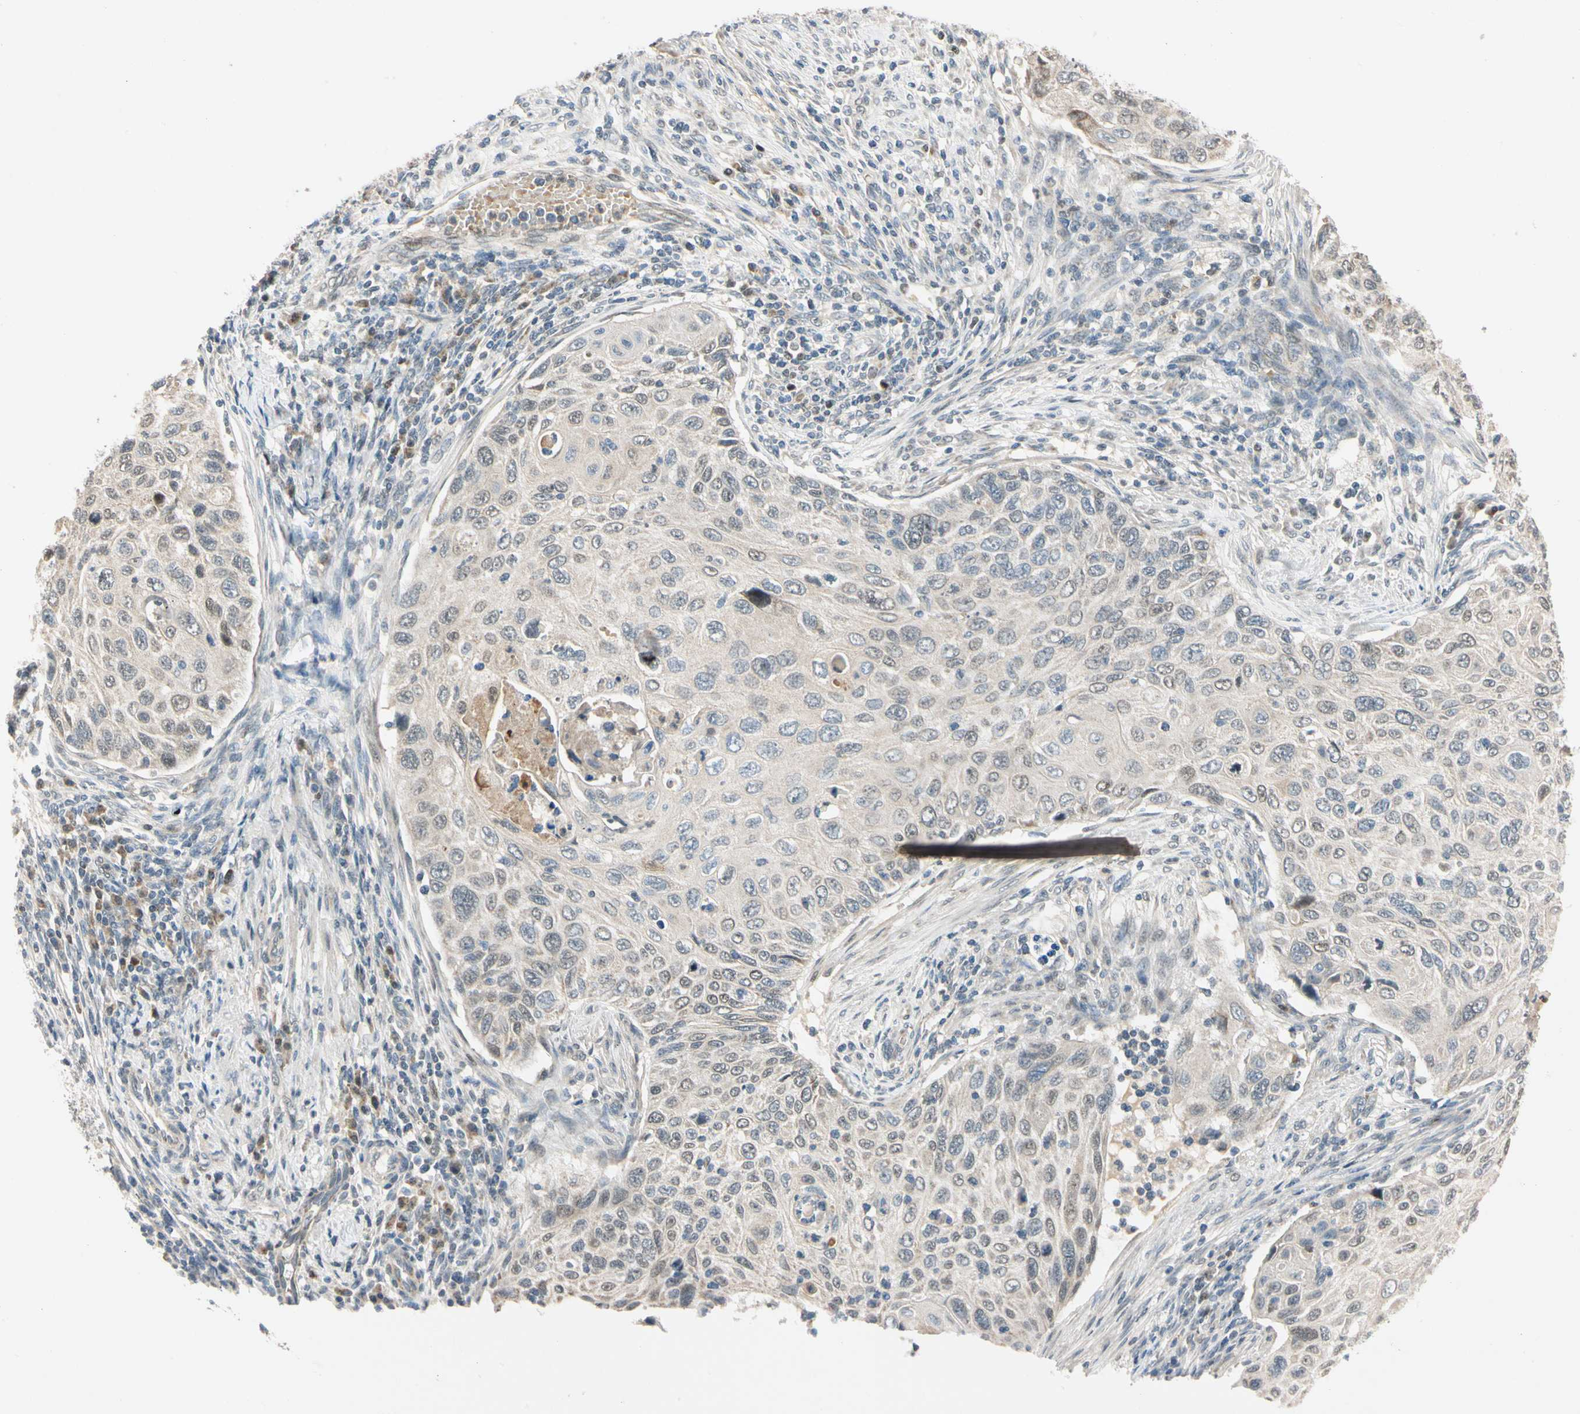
{"staining": {"intensity": "negative", "quantity": "none", "location": "none"}, "tissue": "cervical cancer", "cell_type": "Tumor cells", "image_type": "cancer", "snomed": [{"axis": "morphology", "description": "Squamous cell carcinoma, NOS"}, {"axis": "topography", "description": "Cervix"}], "caption": "The photomicrograph exhibits no significant positivity in tumor cells of squamous cell carcinoma (cervical).", "gene": "RIOX2", "patient": {"sex": "female", "age": 70}}